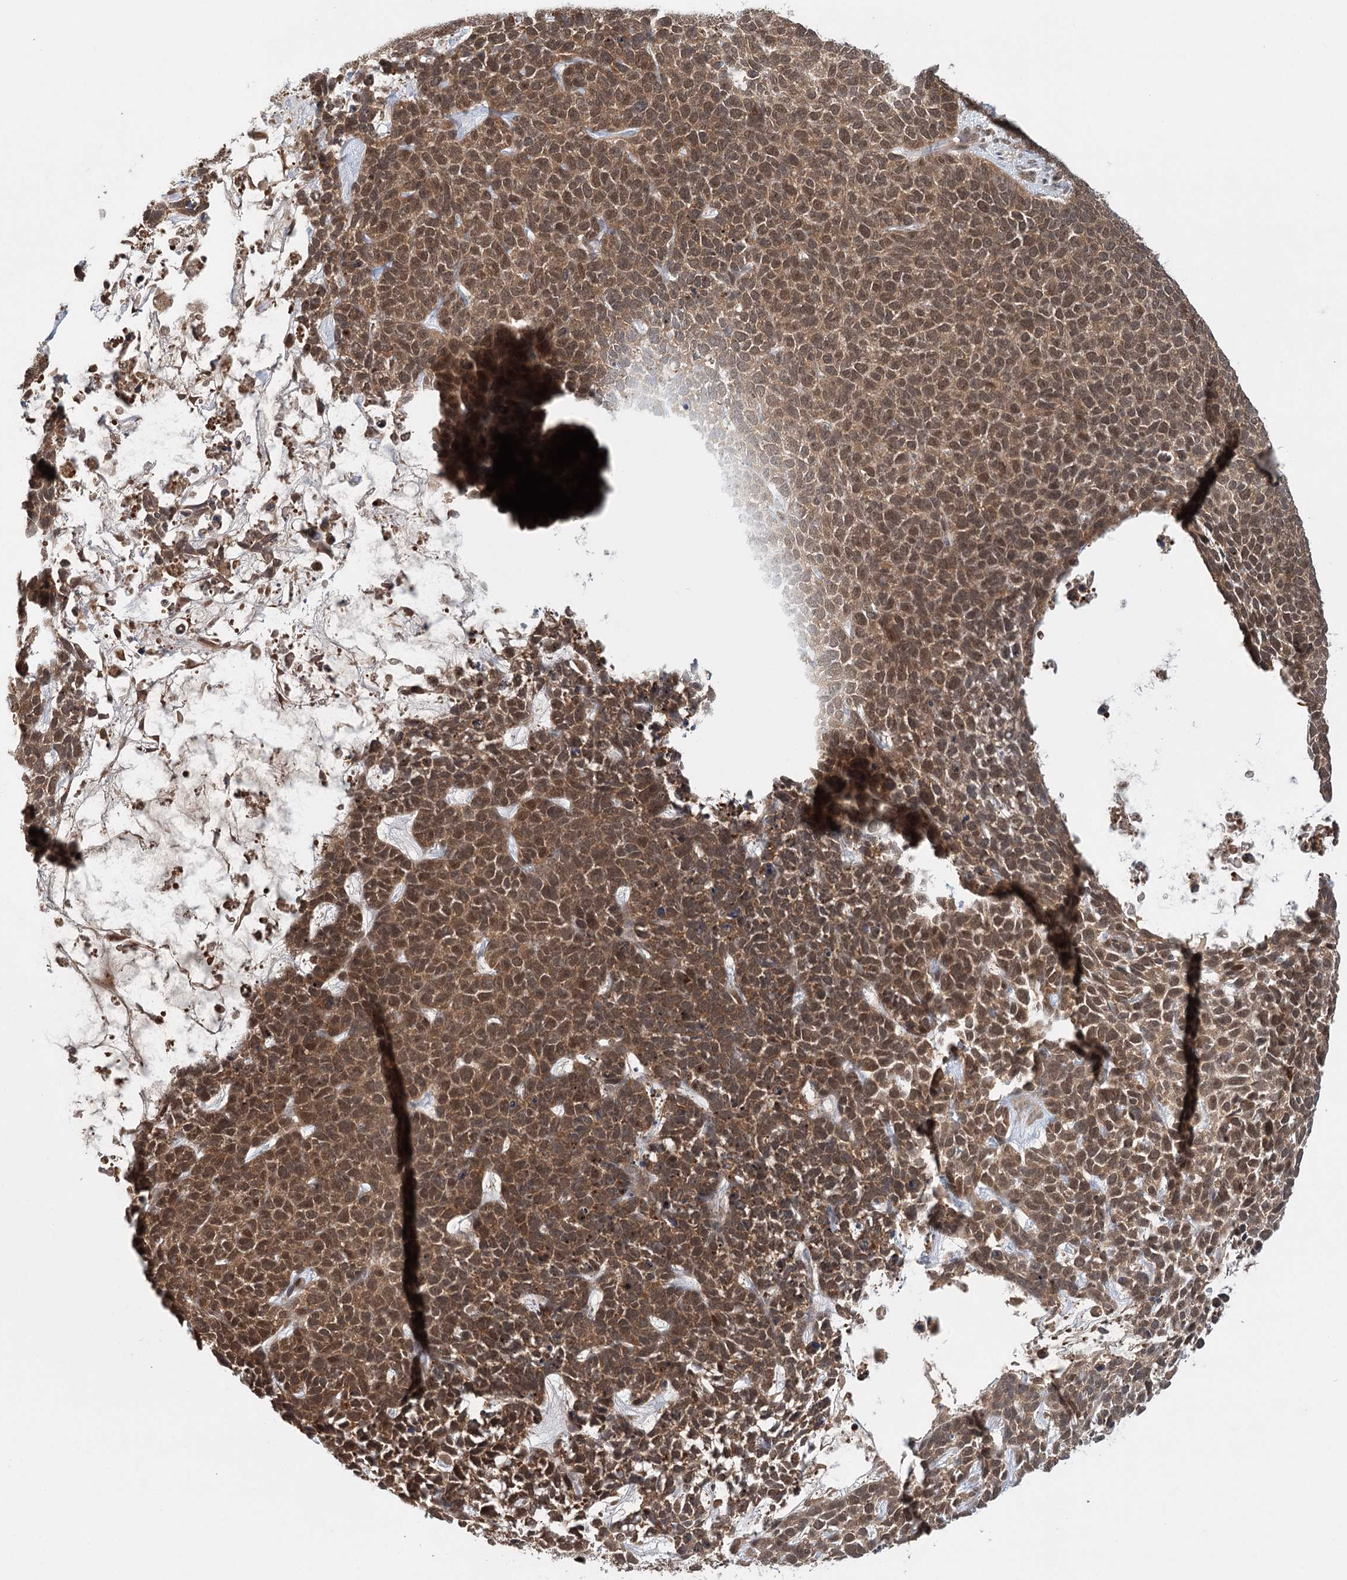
{"staining": {"intensity": "moderate", "quantity": ">75%", "location": "cytoplasmic/membranous,nuclear"}, "tissue": "skin cancer", "cell_type": "Tumor cells", "image_type": "cancer", "snomed": [{"axis": "morphology", "description": "Basal cell carcinoma"}, {"axis": "topography", "description": "Skin"}], "caption": "Skin cancer tissue demonstrates moderate cytoplasmic/membranous and nuclear staining in approximately >75% of tumor cells, visualized by immunohistochemistry.", "gene": "N6AMT1", "patient": {"sex": "female", "age": 84}}